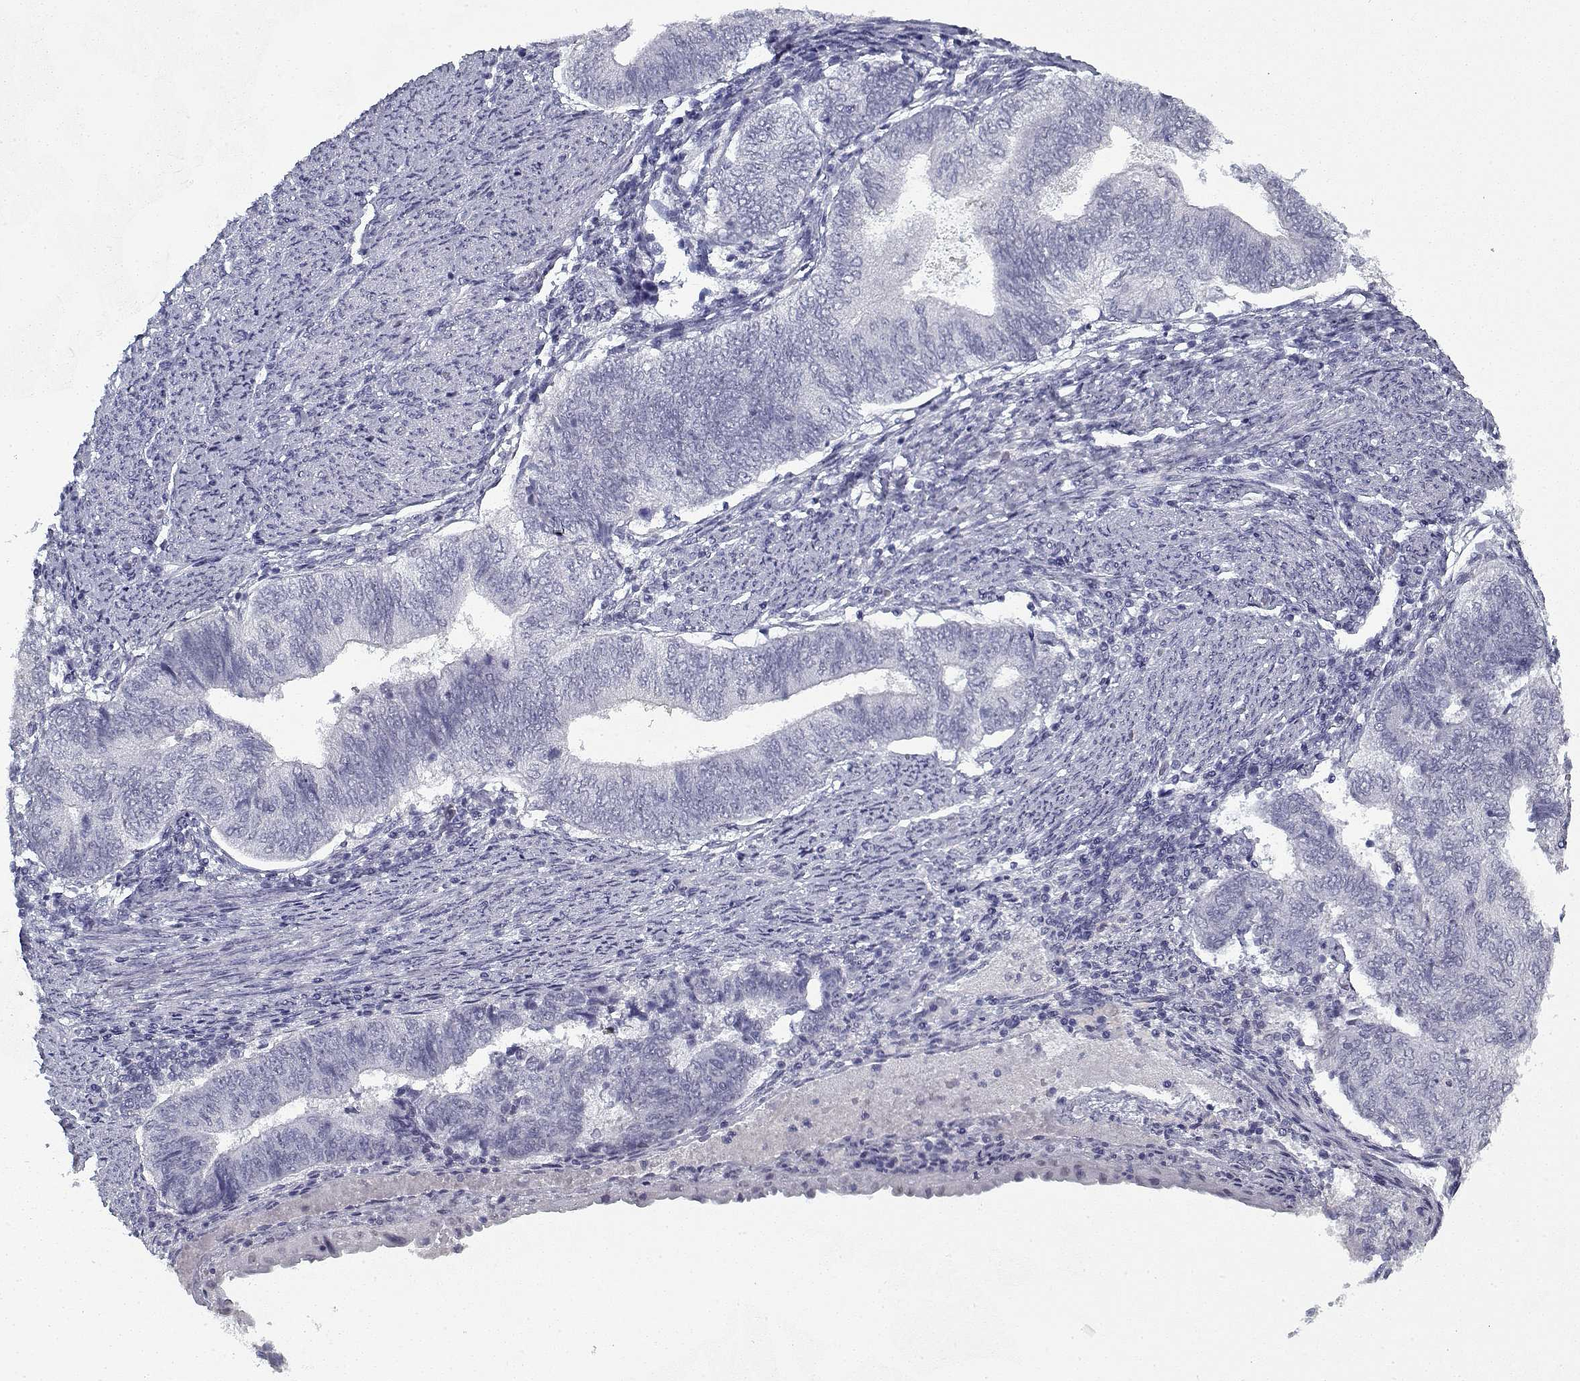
{"staining": {"intensity": "negative", "quantity": "none", "location": "none"}, "tissue": "endometrial cancer", "cell_type": "Tumor cells", "image_type": "cancer", "snomed": [{"axis": "morphology", "description": "Adenocarcinoma, NOS"}, {"axis": "topography", "description": "Endometrium"}], "caption": "This is a photomicrograph of immunohistochemistry (IHC) staining of endometrial adenocarcinoma, which shows no expression in tumor cells.", "gene": "RNF32", "patient": {"sex": "female", "age": 65}}